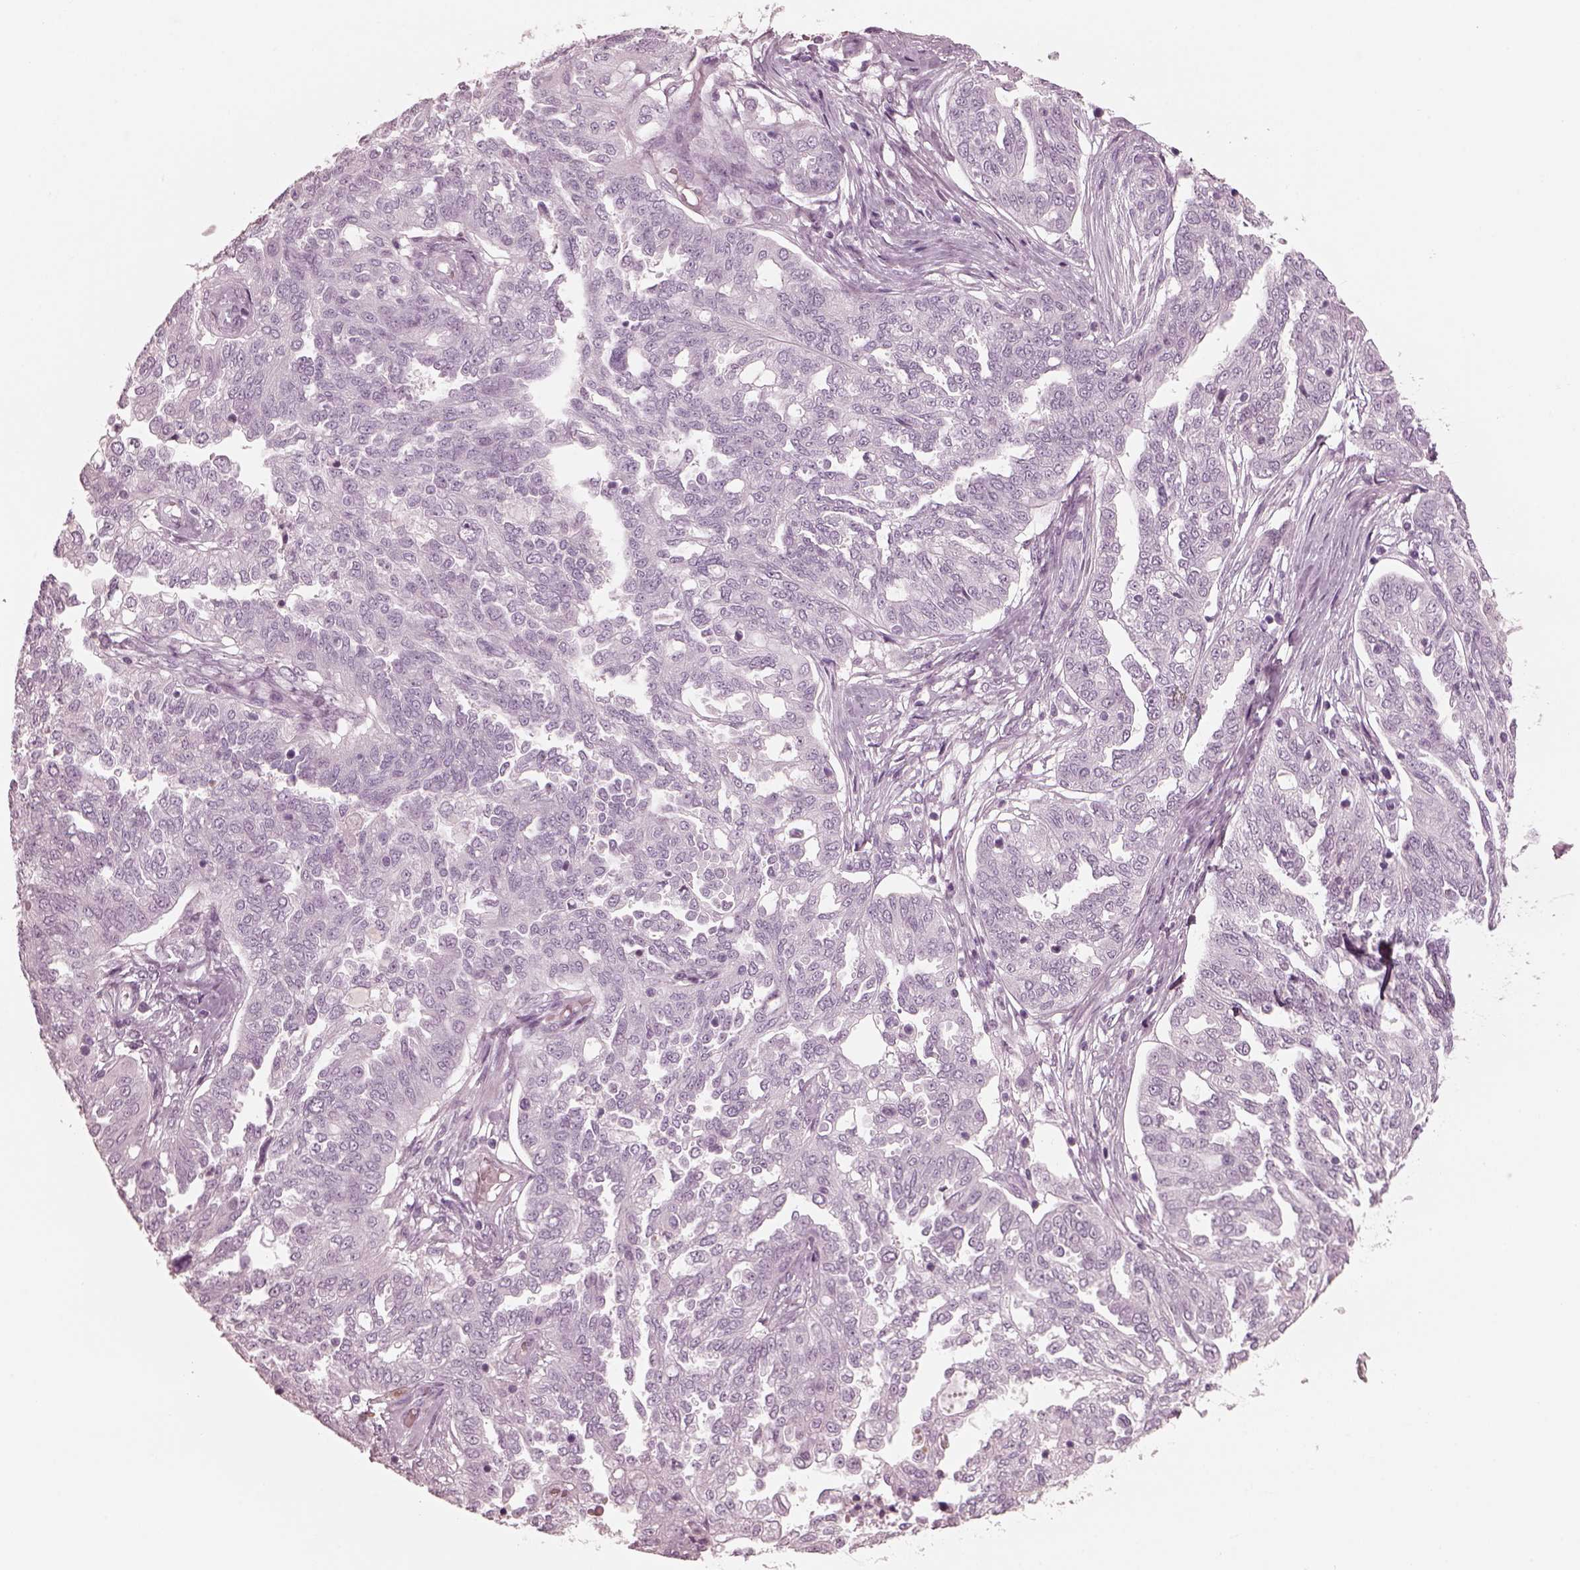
{"staining": {"intensity": "negative", "quantity": "none", "location": "none"}, "tissue": "ovarian cancer", "cell_type": "Tumor cells", "image_type": "cancer", "snomed": [{"axis": "morphology", "description": "Cystadenocarcinoma, serous, NOS"}, {"axis": "topography", "description": "Ovary"}], "caption": "Human ovarian cancer stained for a protein using immunohistochemistry (IHC) shows no staining in tumor cells.", "gene": "C2orf81", "patient": {"sex": "female", "age": 67}}